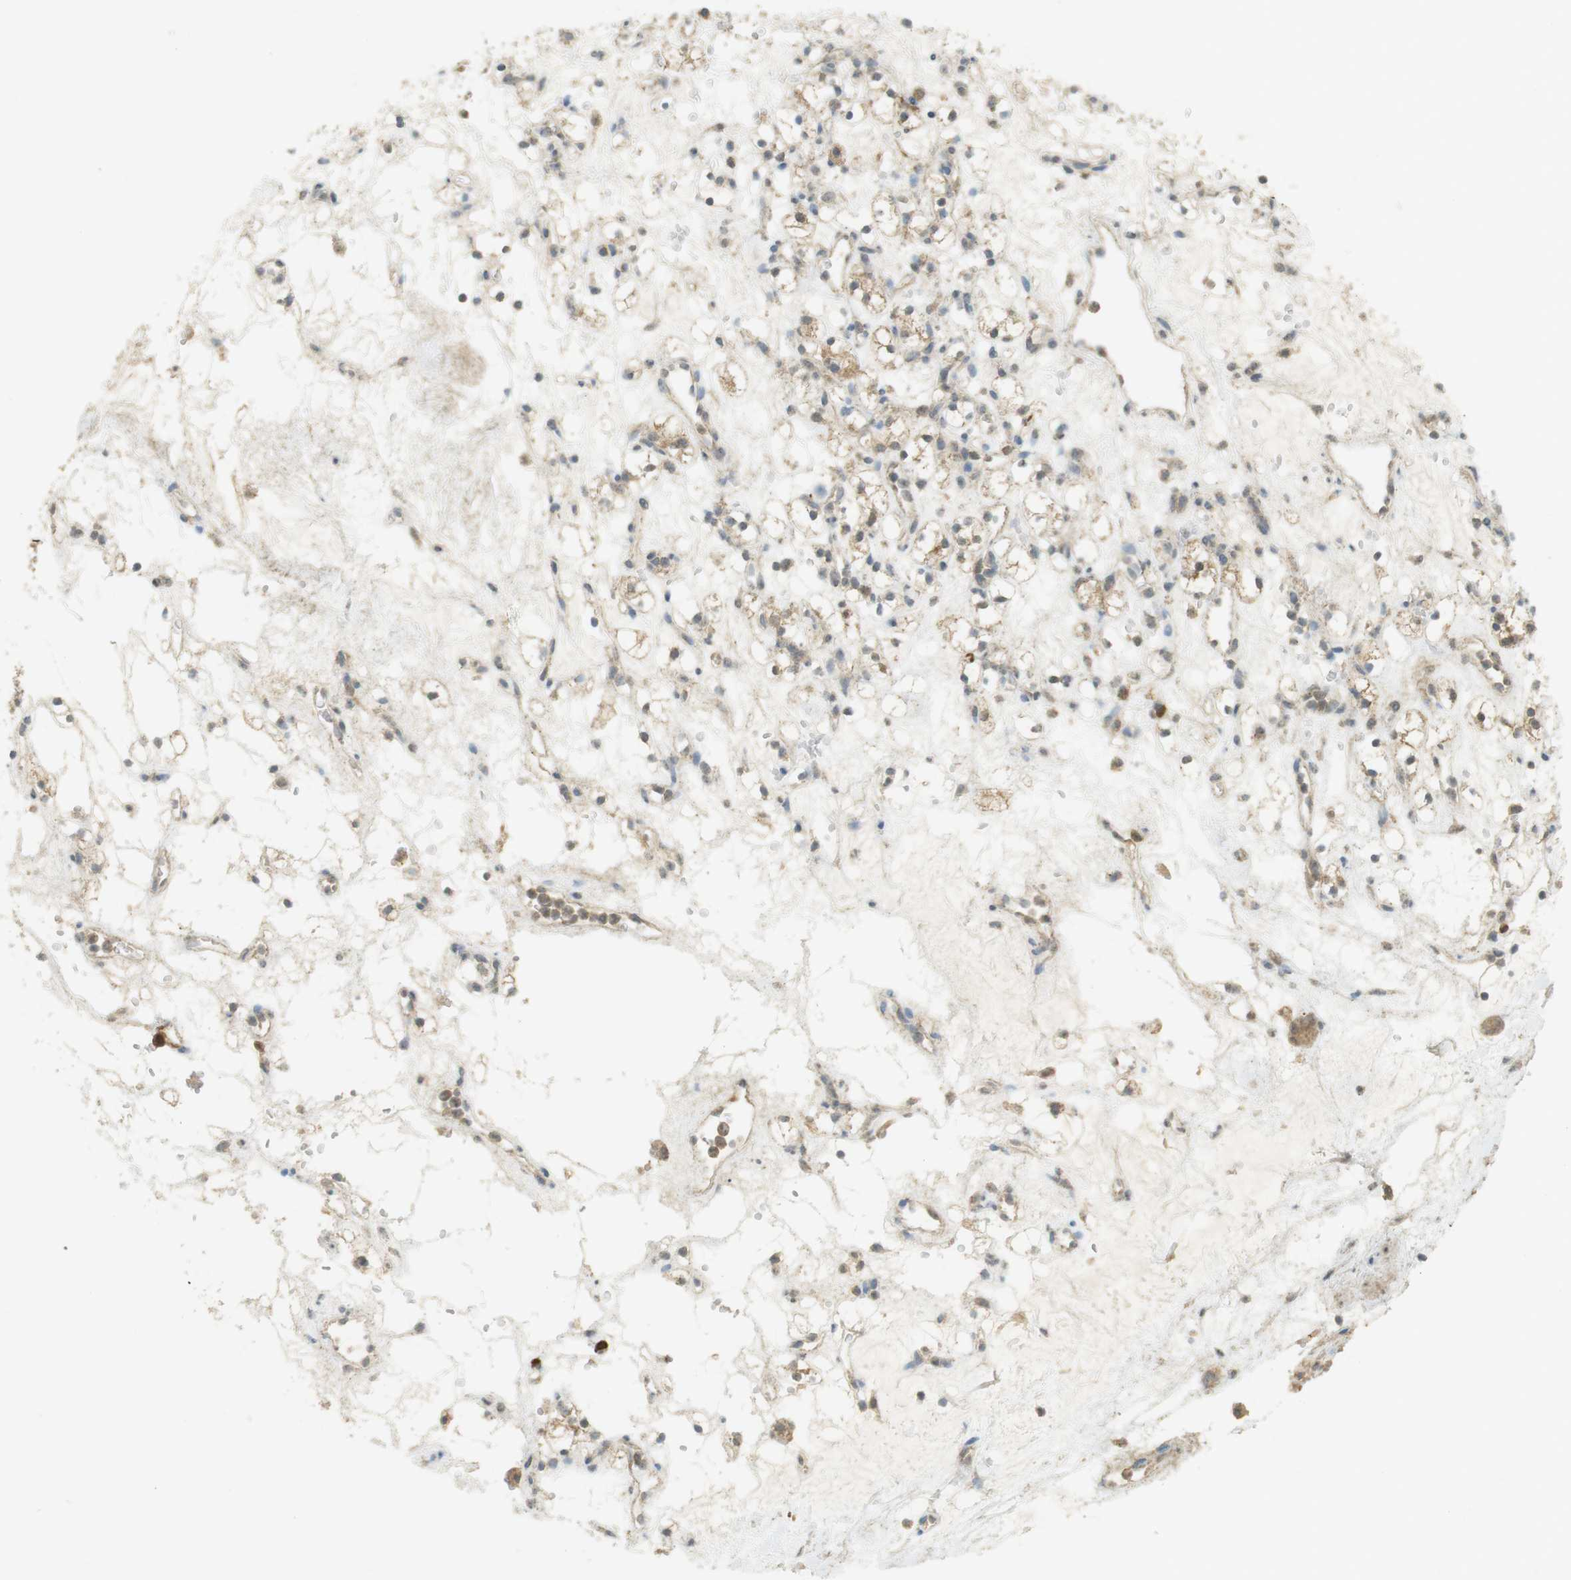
{"staining": {"intensity": "weak", "quantity": ">75%", "location": "cytoplasmic/membranous"}, "tissue": "renal cancer", "cell_type": "Tumor cells", "image_type": "cancer", "snomed": [{"axis": "morphology", "description": "Adenocarcinoma, NOS"}, {"axis": "topography", "description": "Kidney"}], "caption": "Immunohistochemistry staining of renal cancer (adenocarcinoma), which exhibits low levels of weak cytoplasmic/membranous staining in approximately >75% of tumor cells indicating weak cytoplasmic/membranous protein positivity. The staining was performed using DAB (3,3'-diaminobenzidine) (brown) for protein detection and nuclei were counterstained in hematoxylin (blue).", "gene": "TTK", "patient": {"sex": "female", "age": 60}}